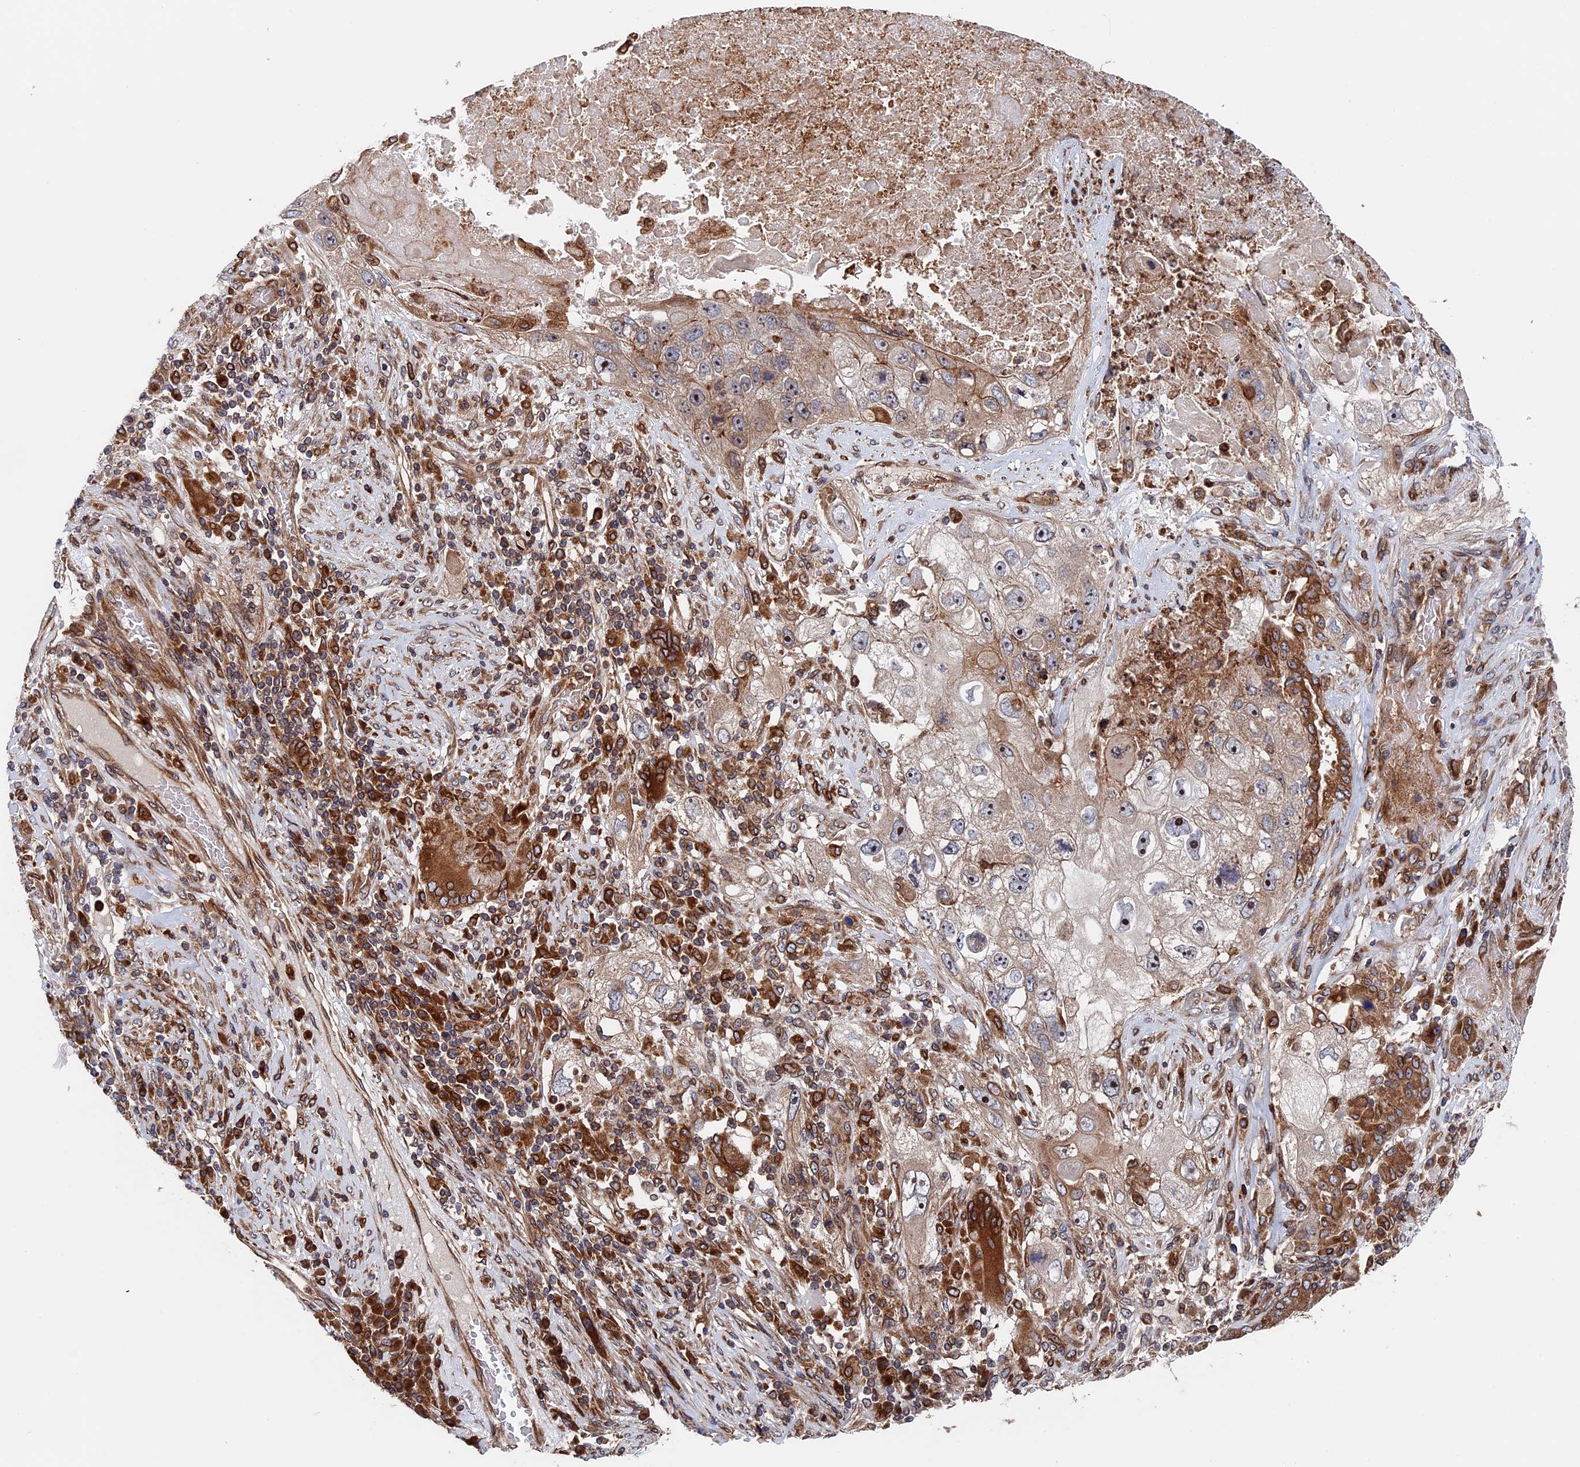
{"staining": {"intensity": "moderate", "quantity": "25%-75%", "location": "cytoplasmic/membranous"}, "tissue": "lung cancer", "cell_type": "Tumor cells", "image_type": "cancer", "snomed": [{"axis": "morphology", "description": "Squamous cell carcinoma, NOS"}, {"axis": "topography", "description": "Lung"}], "caption": "IHC of lung cancer displays medium levels of moderate cytoplasmic/membranous expression in approximately 25%-75% of tumor cells.", "gene": "RPUSD1", "patient": {"sex": "male", "age": 61}}